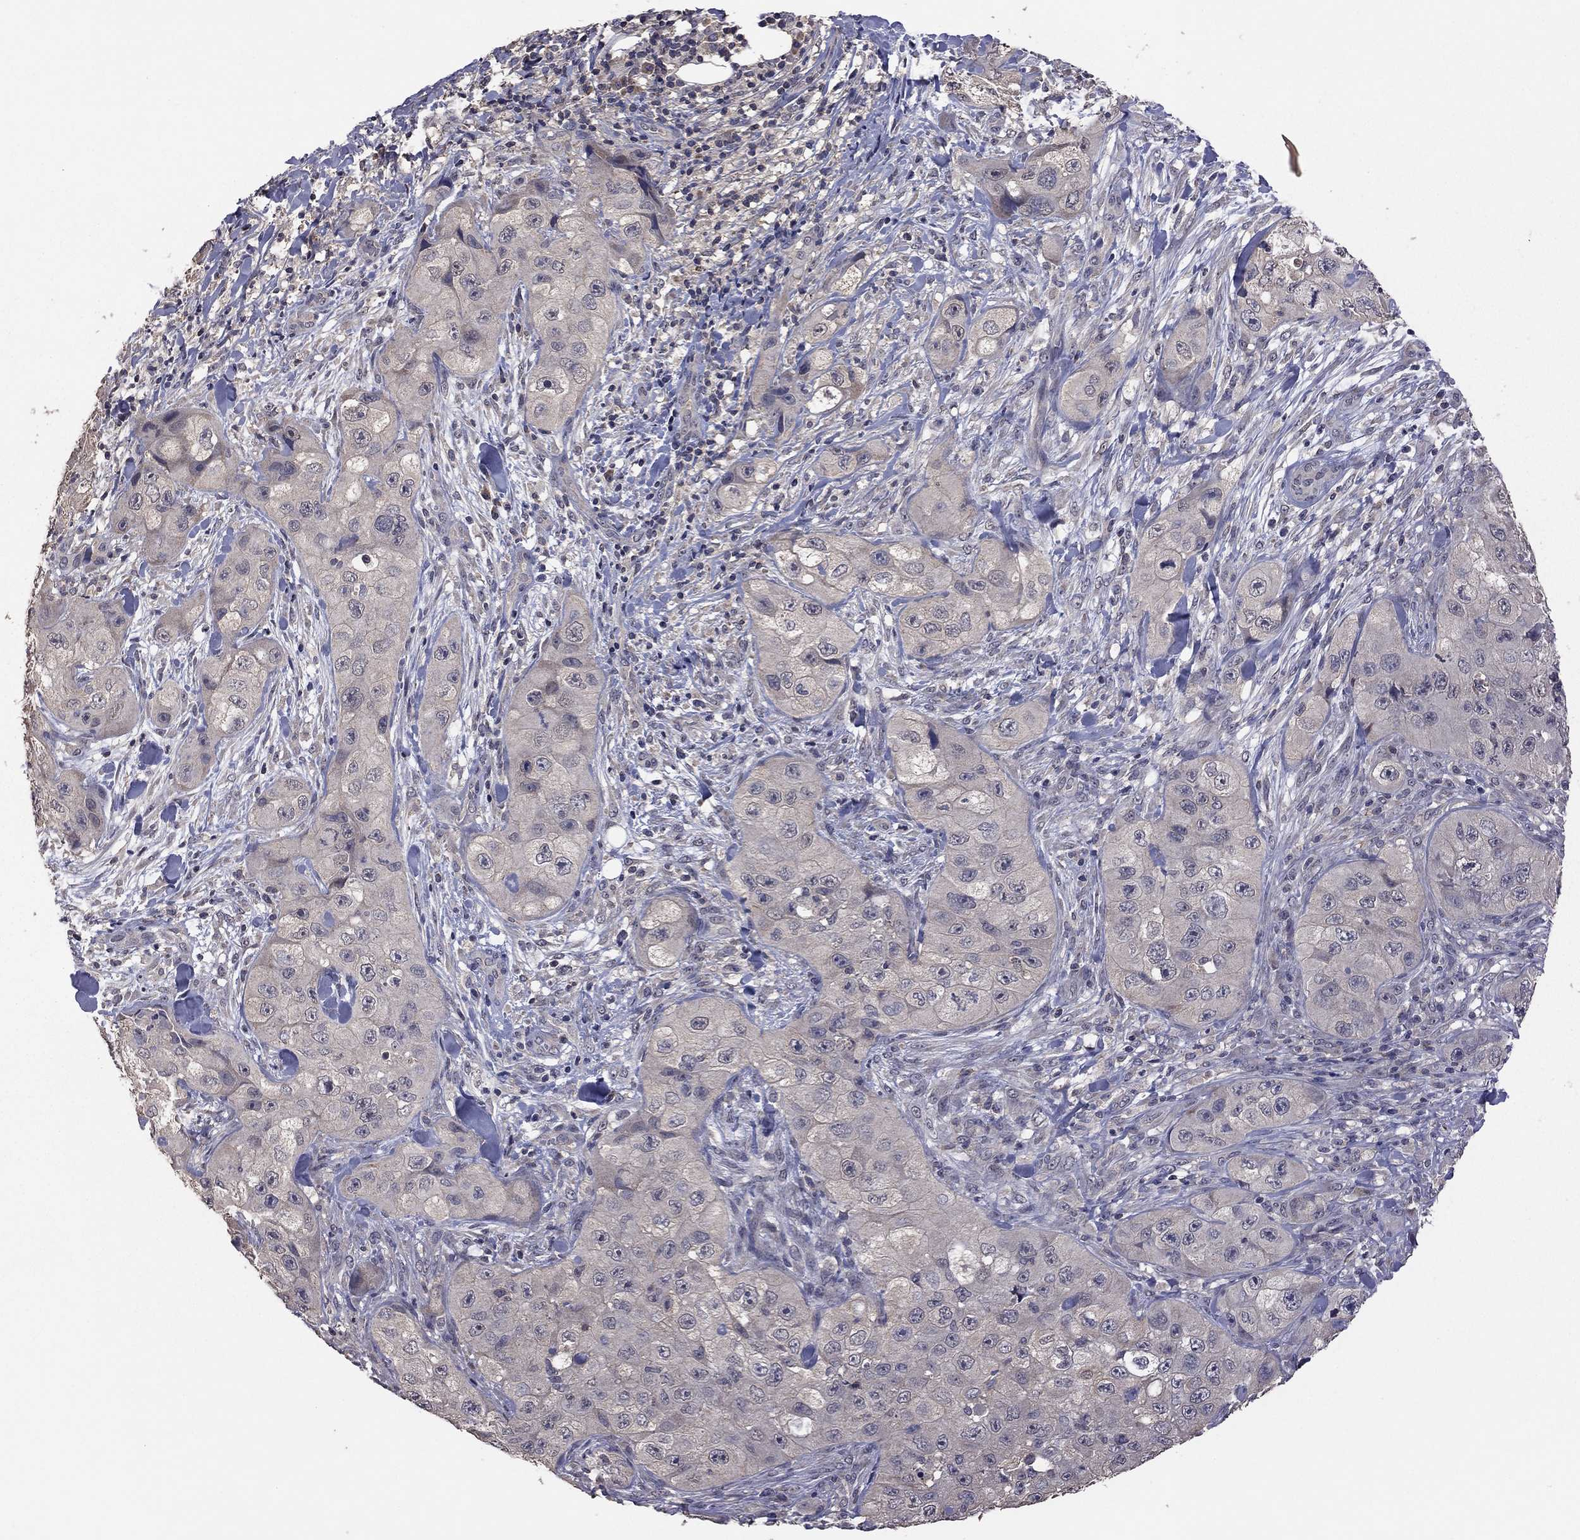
{"staining": {"intensity": "negative", "quantity": "none", "location": "none"}, "tissue": "skin cancer", "cell_type": "Tumor cells", "image_type": "cancer", "snomed": [{"axis": "morphology", "description": "Squamous cell carcinoma, NOS"}, {"axis": "topography", "description": "Skin"}, {"axis": "topography", "description": "Subcutis"}], "caption": "Tumor cells show no significant expression in squamous cell carcinoma (skin). (IHC, brightfield microscopy, high magnification).", "gene": "TSNARE1", "patient": {"sex": "male", "age": 73}}